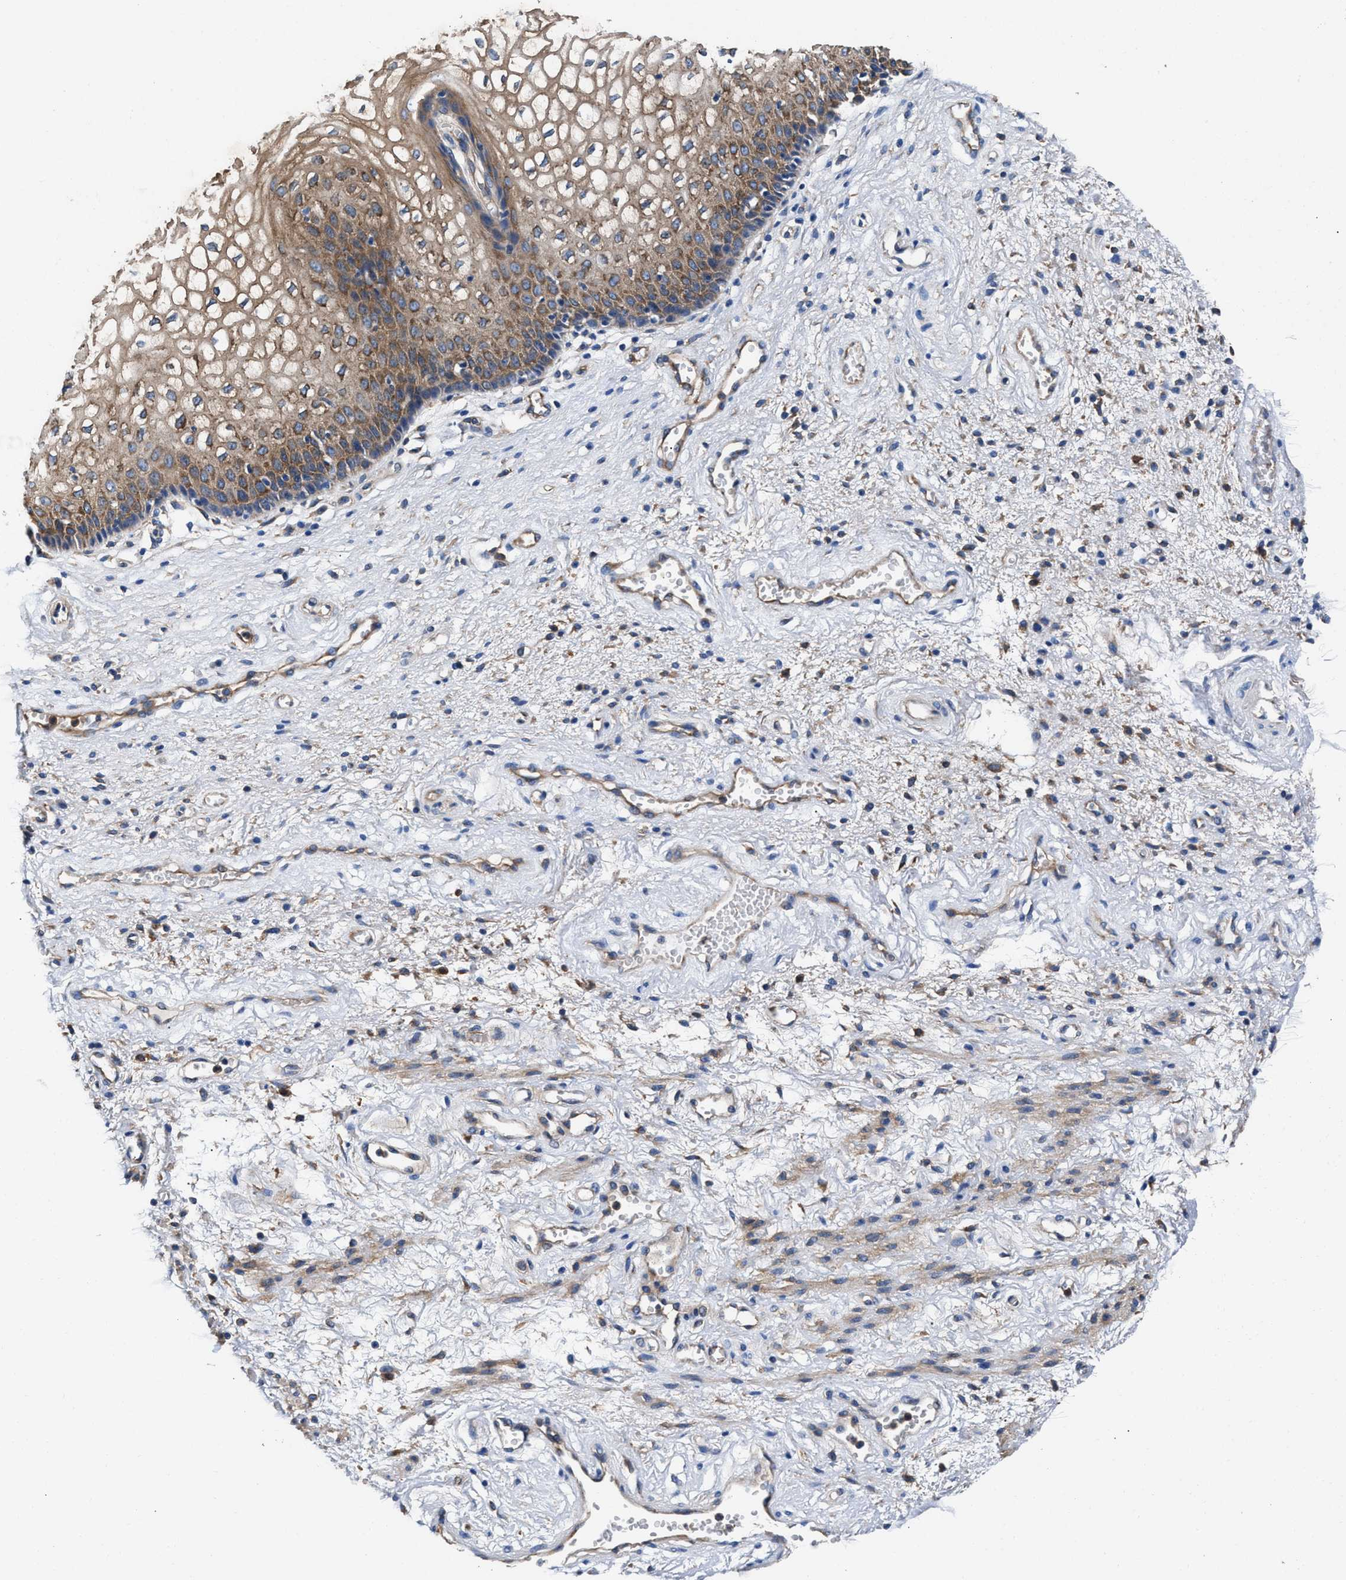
{"staining": {"intensity": "moderate", "quantity": ">75%", "location": "cytoplasmic/membranous"}, "tissue": "vagina", "cell_type": "Squamous epithelial cells", "image_type": "normal", "snomed": [{"axis": "morphology", "description": "Normal tissue, NOS"}, {"axis": "topography", "description": "Vagina"}], "caption": "The immunohistochemical stain shows moderate cytoplasmic/membranous positivity in squamous epithelial cells of normal vagina.", "gene": "SH3GL1", "patient": {"sex": "female", "age": 34}}